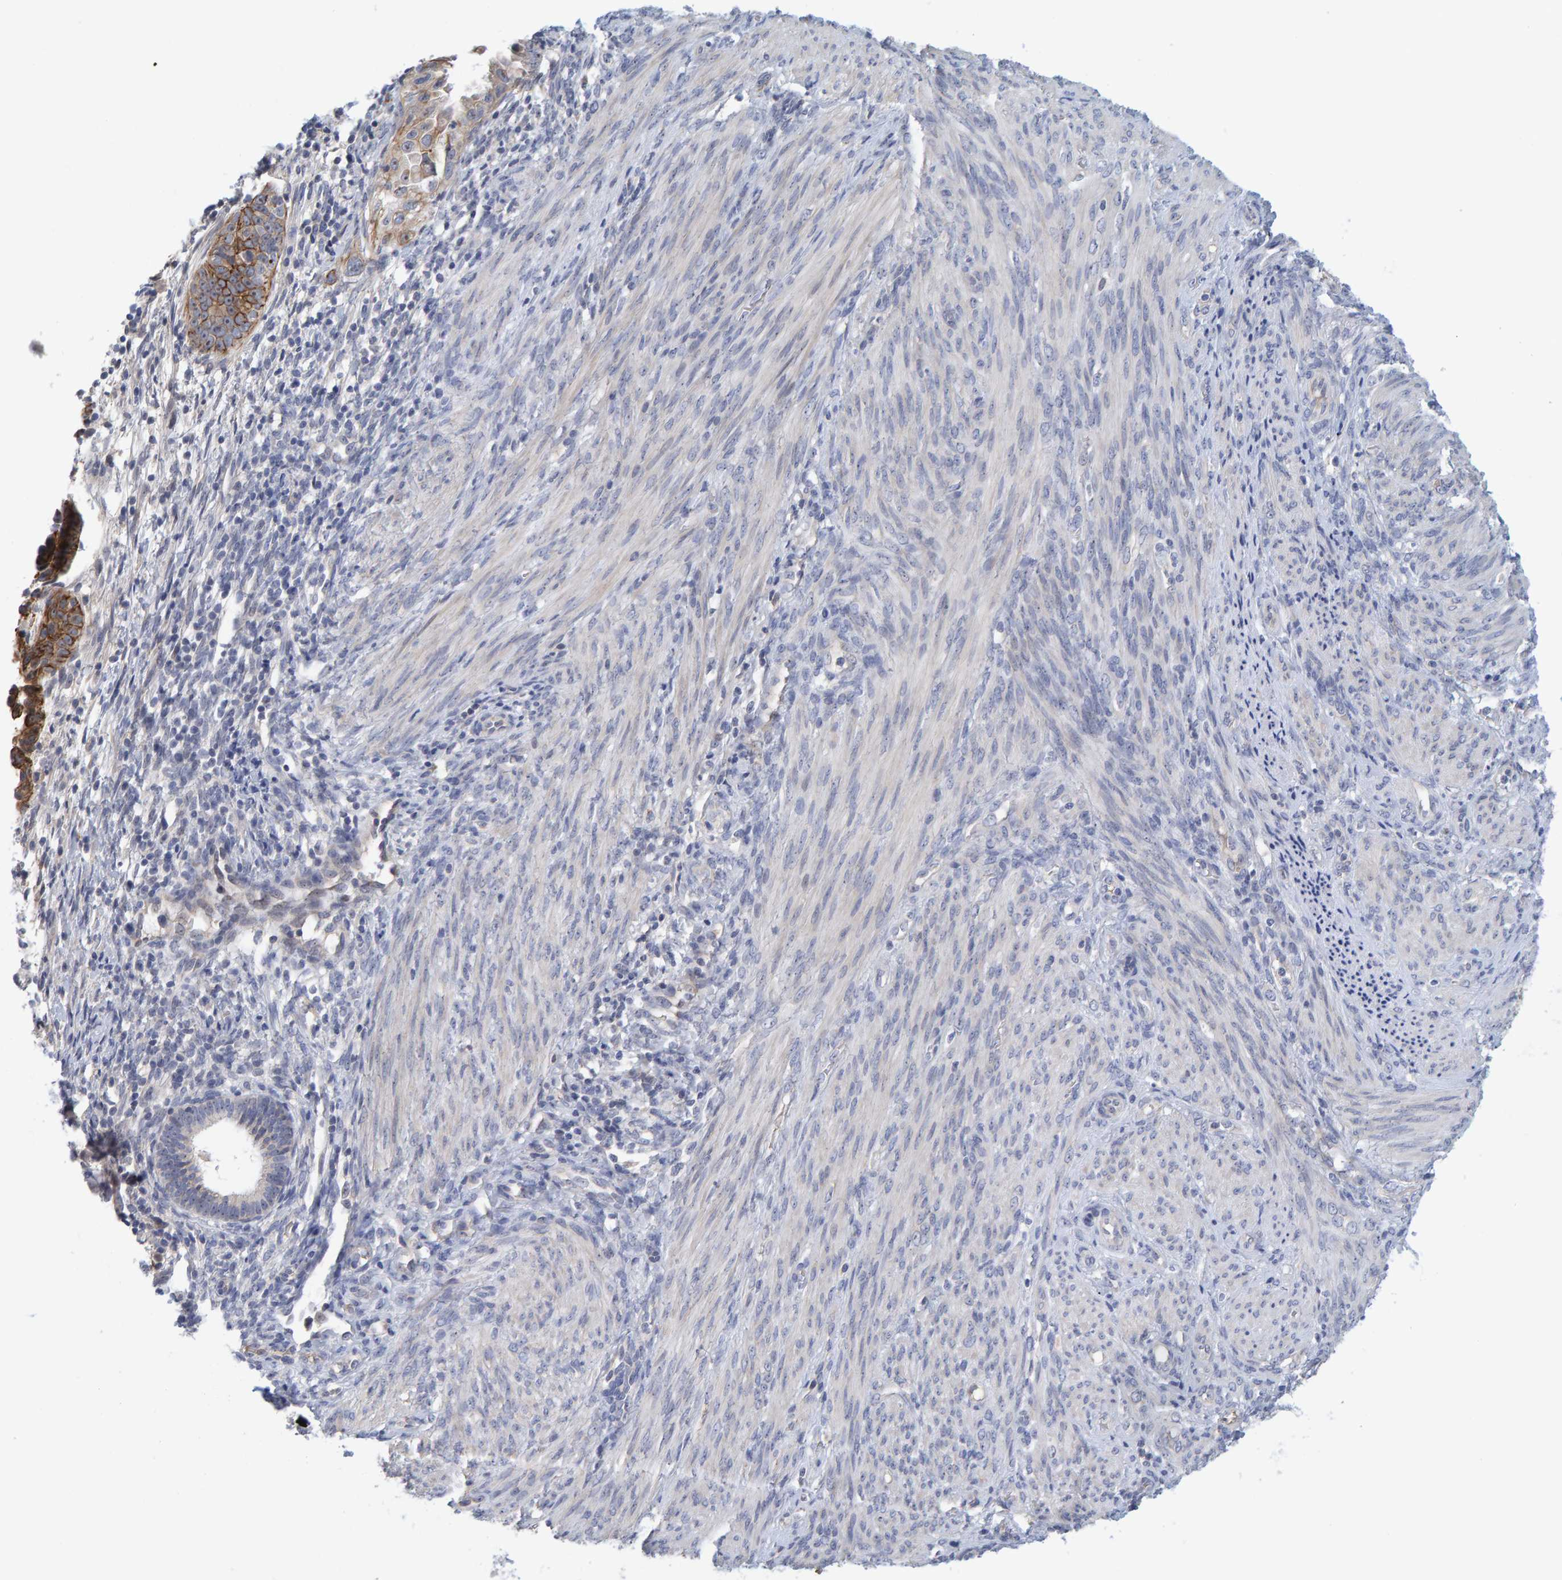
{"staining": {"intensity": "strong", "quantity": "25%-75%", "location": "cytoplasmic/membranous"}, "tissue": "endometrial cancer", "cell_type": "Tumor cells", "image_type": "cancer", "snomed": [{"axis": "morphology", "description": "Adenocarcinoma, NOS"}, {"axis": "topography", "description": "Endometrium"}], "caption": "Strong cytoplasmic/membranous staining for a protein is identified in about 25%-75% of tumor cells of adenocarcinoma (endometrial) using immunohistochemistry.", "gene": "ZNF77", "patient": {"sex": "female", "age": 85}}